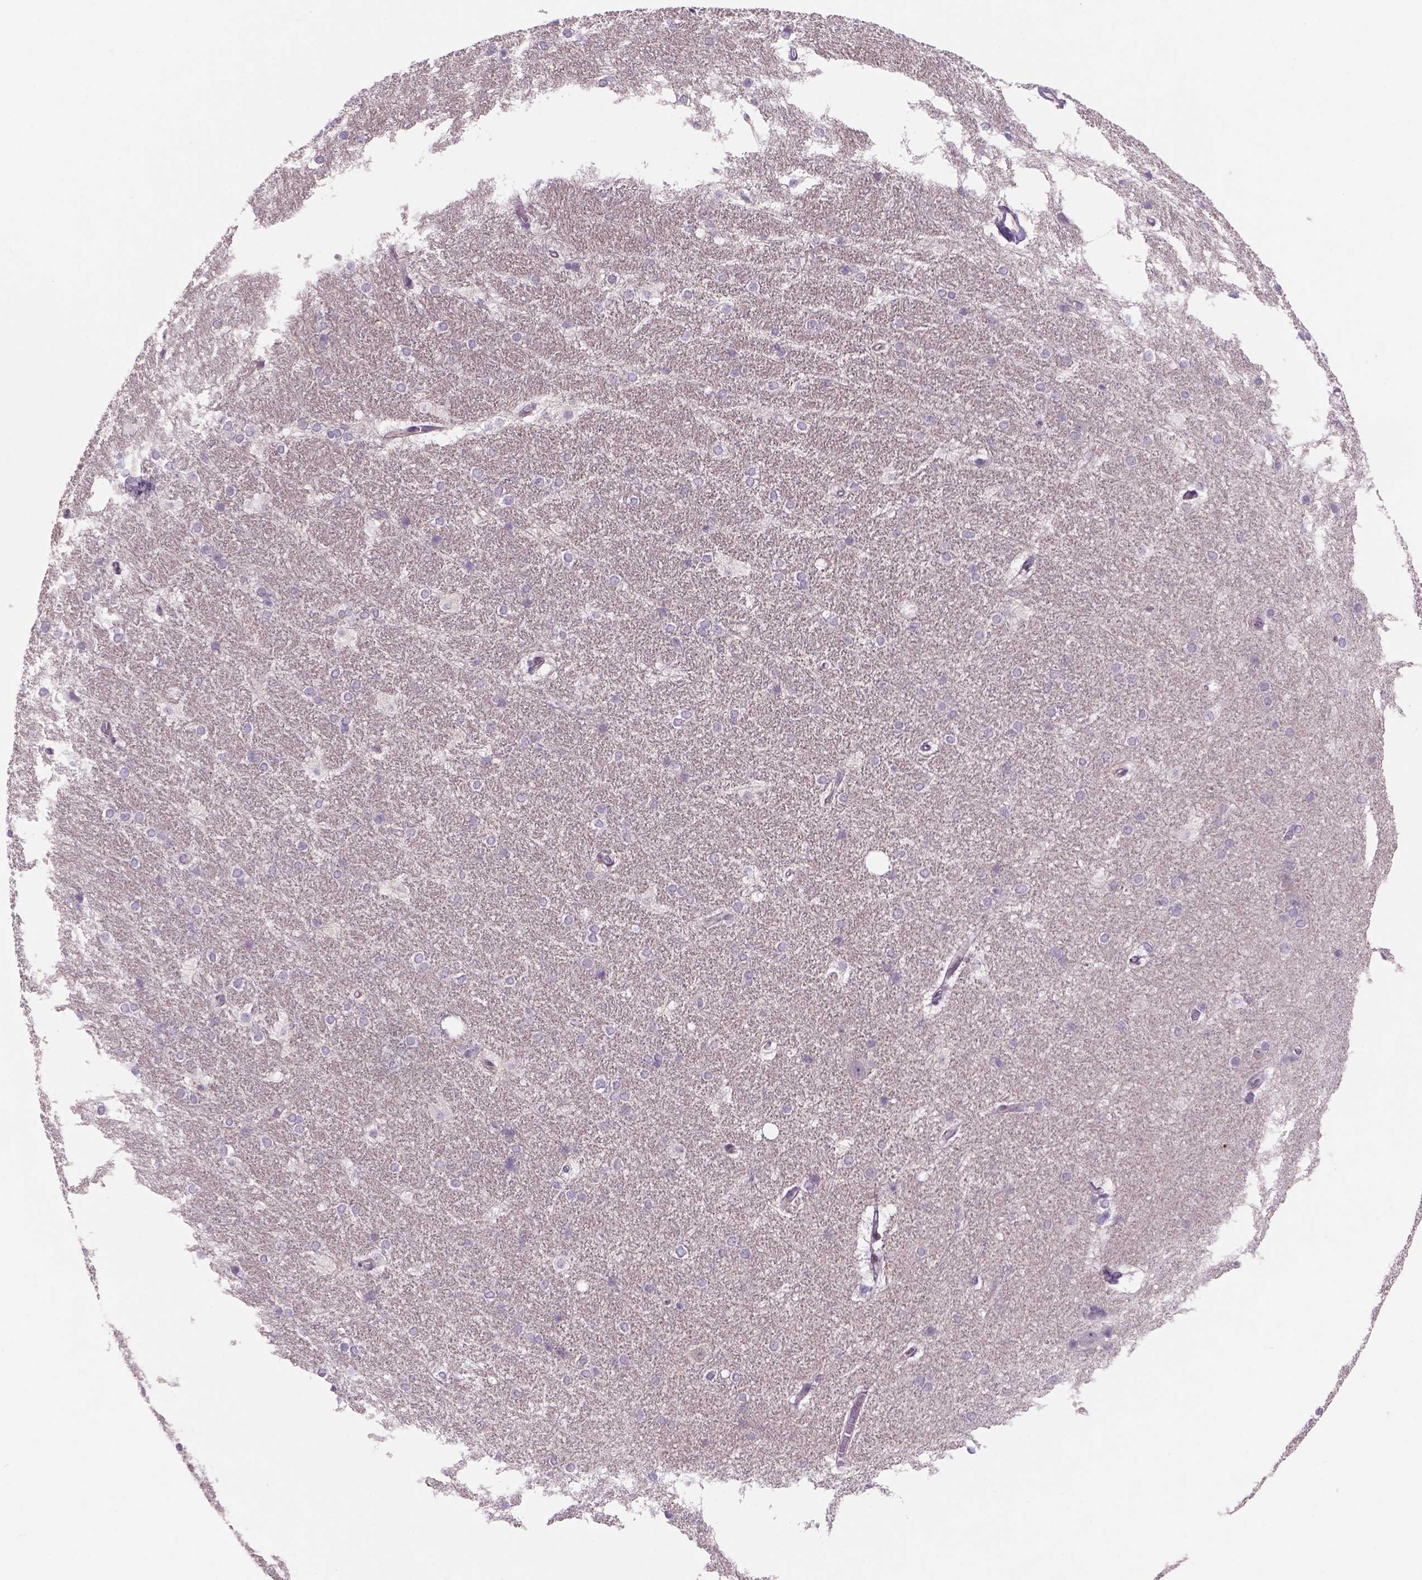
{"staining": {"intensity": "negative", "quantity": "none", "location": "none"}, "tissue": "hippocampus", "cell_type": "Glial cells", "image_type": "normal", "snomed": [{"axis": "morphology", "description": "Normal tissue, NOS"}, {"axis": "topography", "description": "Cerebral cortex"}, {"axis": "topography", "description": "Hippocampus"}], "caption": "DAB (3,3'-diaminobenzidine) immunohistochemical staining of unremarkable hippocampus exhibits no significant positivity in glial cells.", "gene": "ADGRV1", "patient": {"sex": "female", "age": 19}}